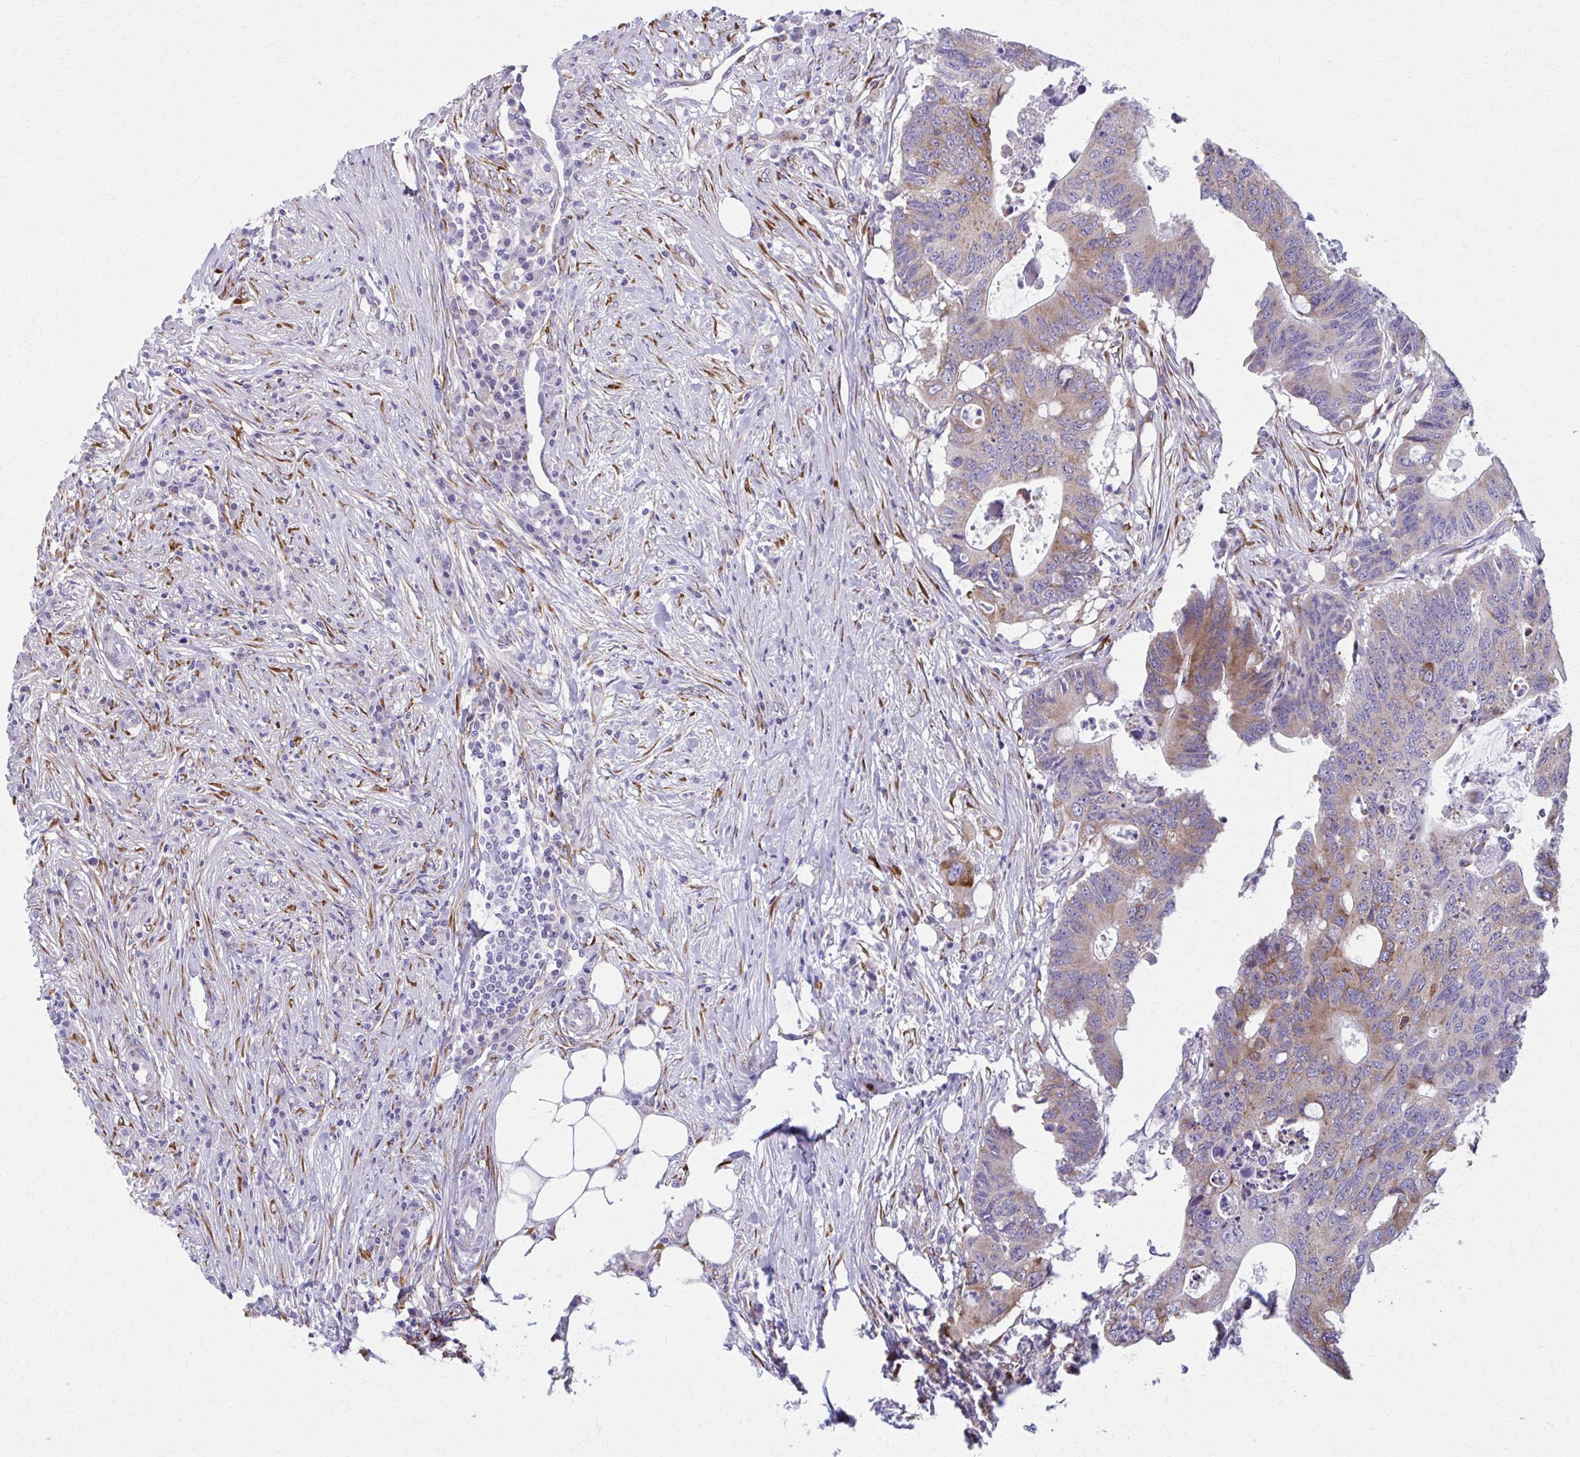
{"staining": {"intensity": "moderate", "quantity": "25%-75%", "location": "cytoplasmic/membranous"}, "tissue": "colorectal cancer", "cell_type": "Tumor cells", "image_type": "cancer", "snomed": [{"axis": "morphology", "description": "Adenocarcinoma, NOS"}, {"axis": "topography", "description": "Colon"}], "caption": "A micrograph of colorectal cancer (adenocarcinoma) stained for a protein reveals moderate cytoplasmic/membranous brown staining in tumor cells.", "gene": "SPATS2L", "patient": {"sex": "male", "age": 71}}